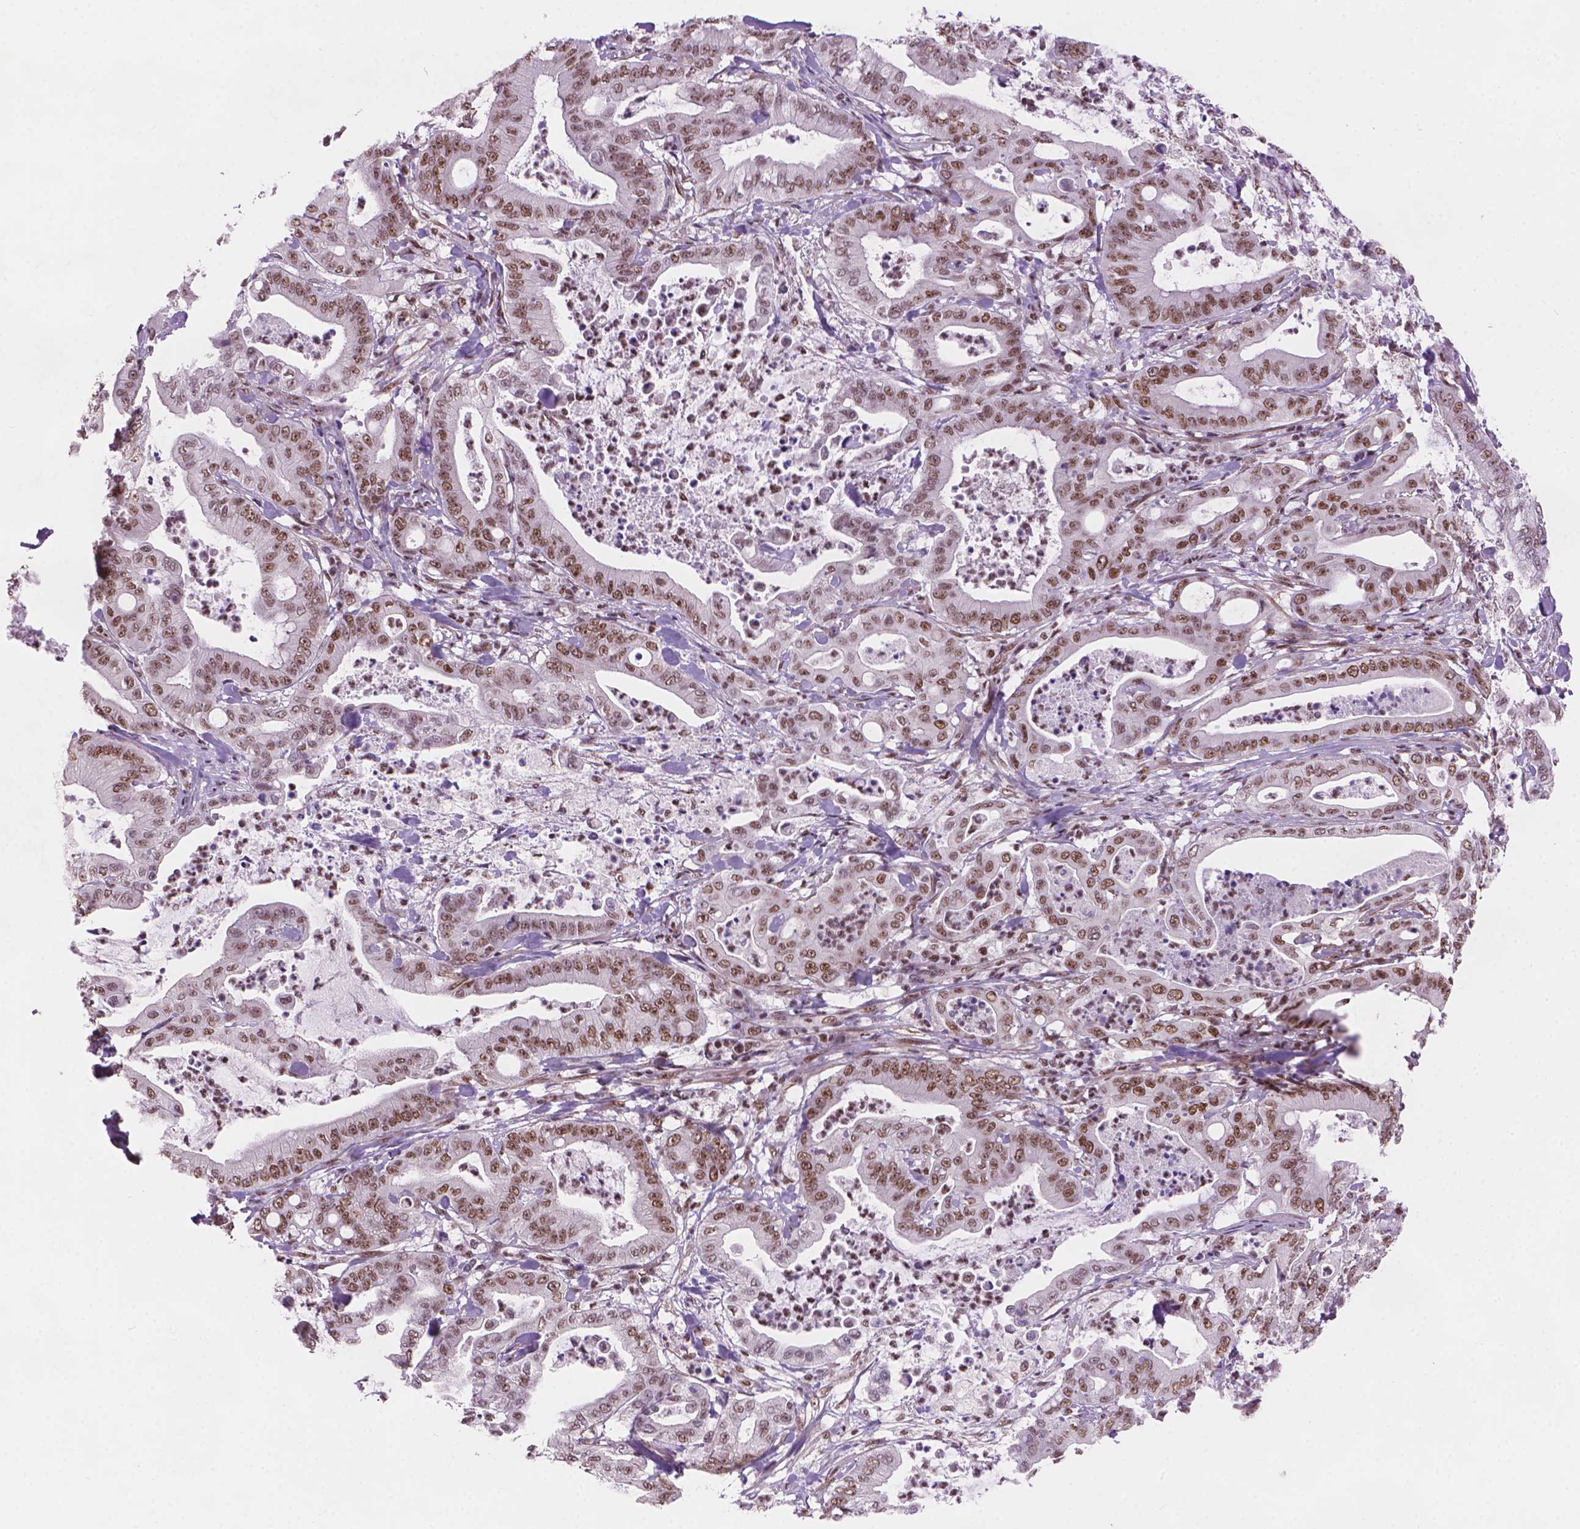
{"staining": {"intensity": "moderate", "quantity": ">75%", "location": "nuclear"}, "tissue": "pancreatic cancer", "cell_type": "Tumor cells", "image_type": "cancer", "snomed": [{"axis": "morphology", "description": "Adenocarcinoma, NOS"}, {"axis": "topography", "description": "Pancreas"}], "caption": "Adenocarcinoma (pancreatic) tissue reveals moderate nuclear staining in about >75% of tumor cells, visualized by immunohistochemistry.", "gene": "UBN1", "patient": {"sex": "male", "age": 71}}